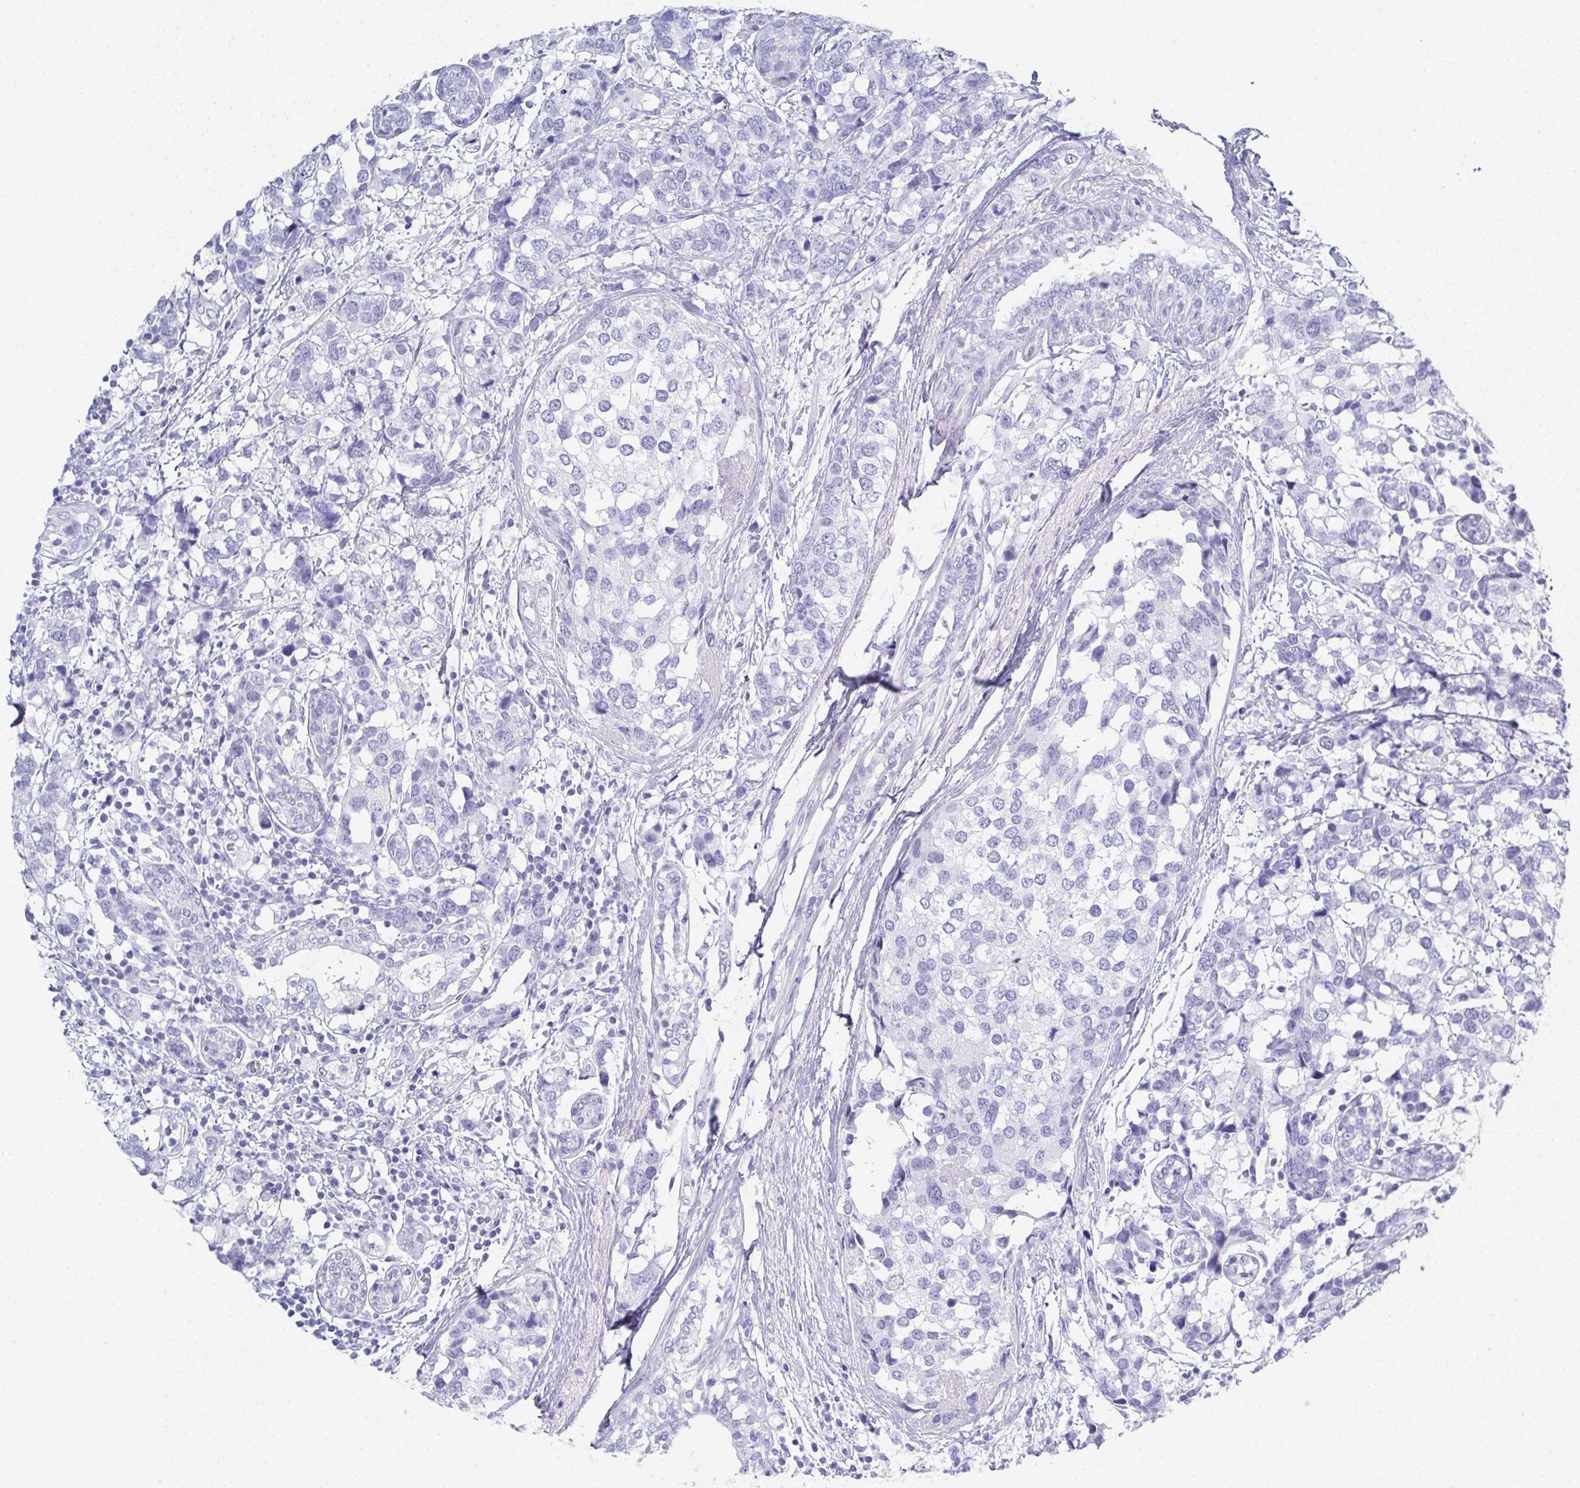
{"staining": {"intensity": "negative", "quantity": "none", "location": "none"}, "tissue": "breast cancer", "cell_type": "Tumor cells", "image_type": "cancer", "snomed": [{"axis": "morphology", "description": "Lobular carcinoma"}, {"axis": "topography", "description": "Breast"}], "caption": "DAB immunohistochemical staining of human lobular carcinoma (breast) shows no significant staining in tumor cells.", "gene": "SYCP1", "patient": {"sex": "female", "age": 59}}